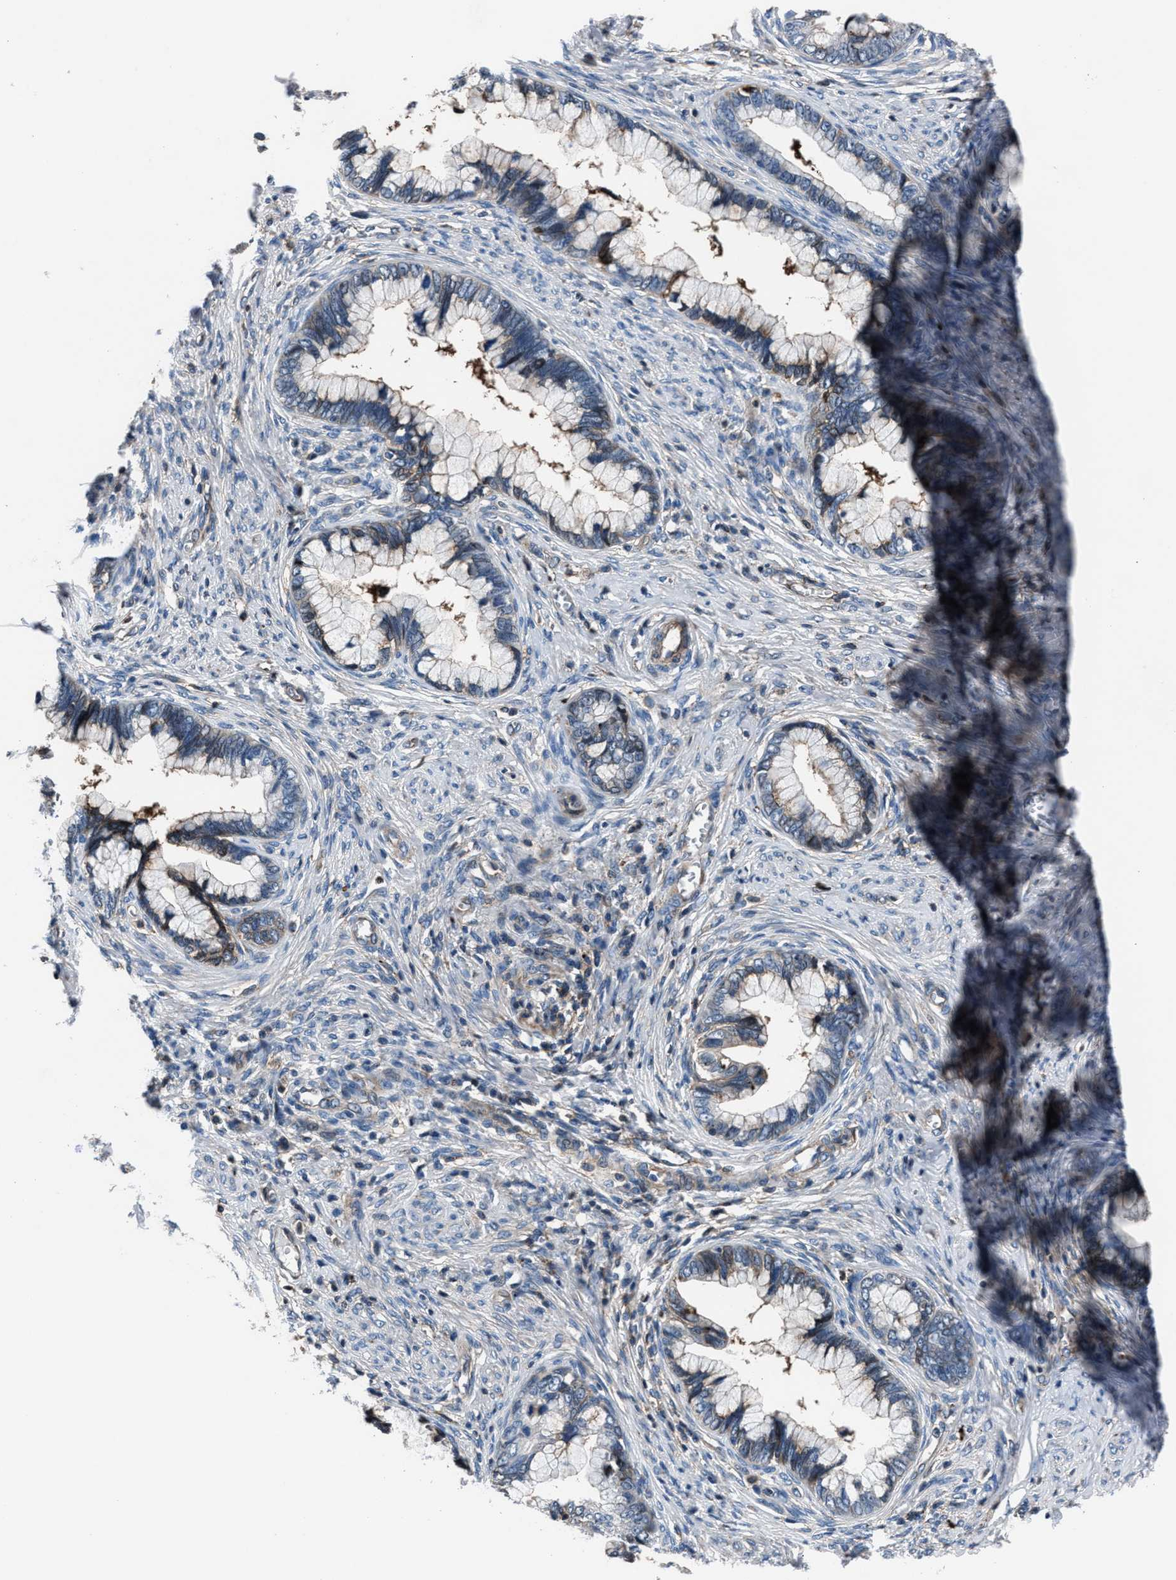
{"staining": {"intensity": "weak", "quantity": "<25%", "location": "cytoplasmic/membranous"}, "tissue": "cervical cancer", "cell_type": "Tumor cells", "image_type": "cancer", "snomed": [{"axis": "morphology", "description": "Adenocarcinoma, NOS"}, {"axis": "topography", "description": "Cervix"}], "caption": "An image of cervical adenocarcinoma stained for a protein demonstrates no brown staining in tumor cells. (DAB immunohistochemistry (IHC) visualized using brightfield microscopy, high magnification).", "gene": "MFSD11", "patient": {"sex": "female", "age": 44}}